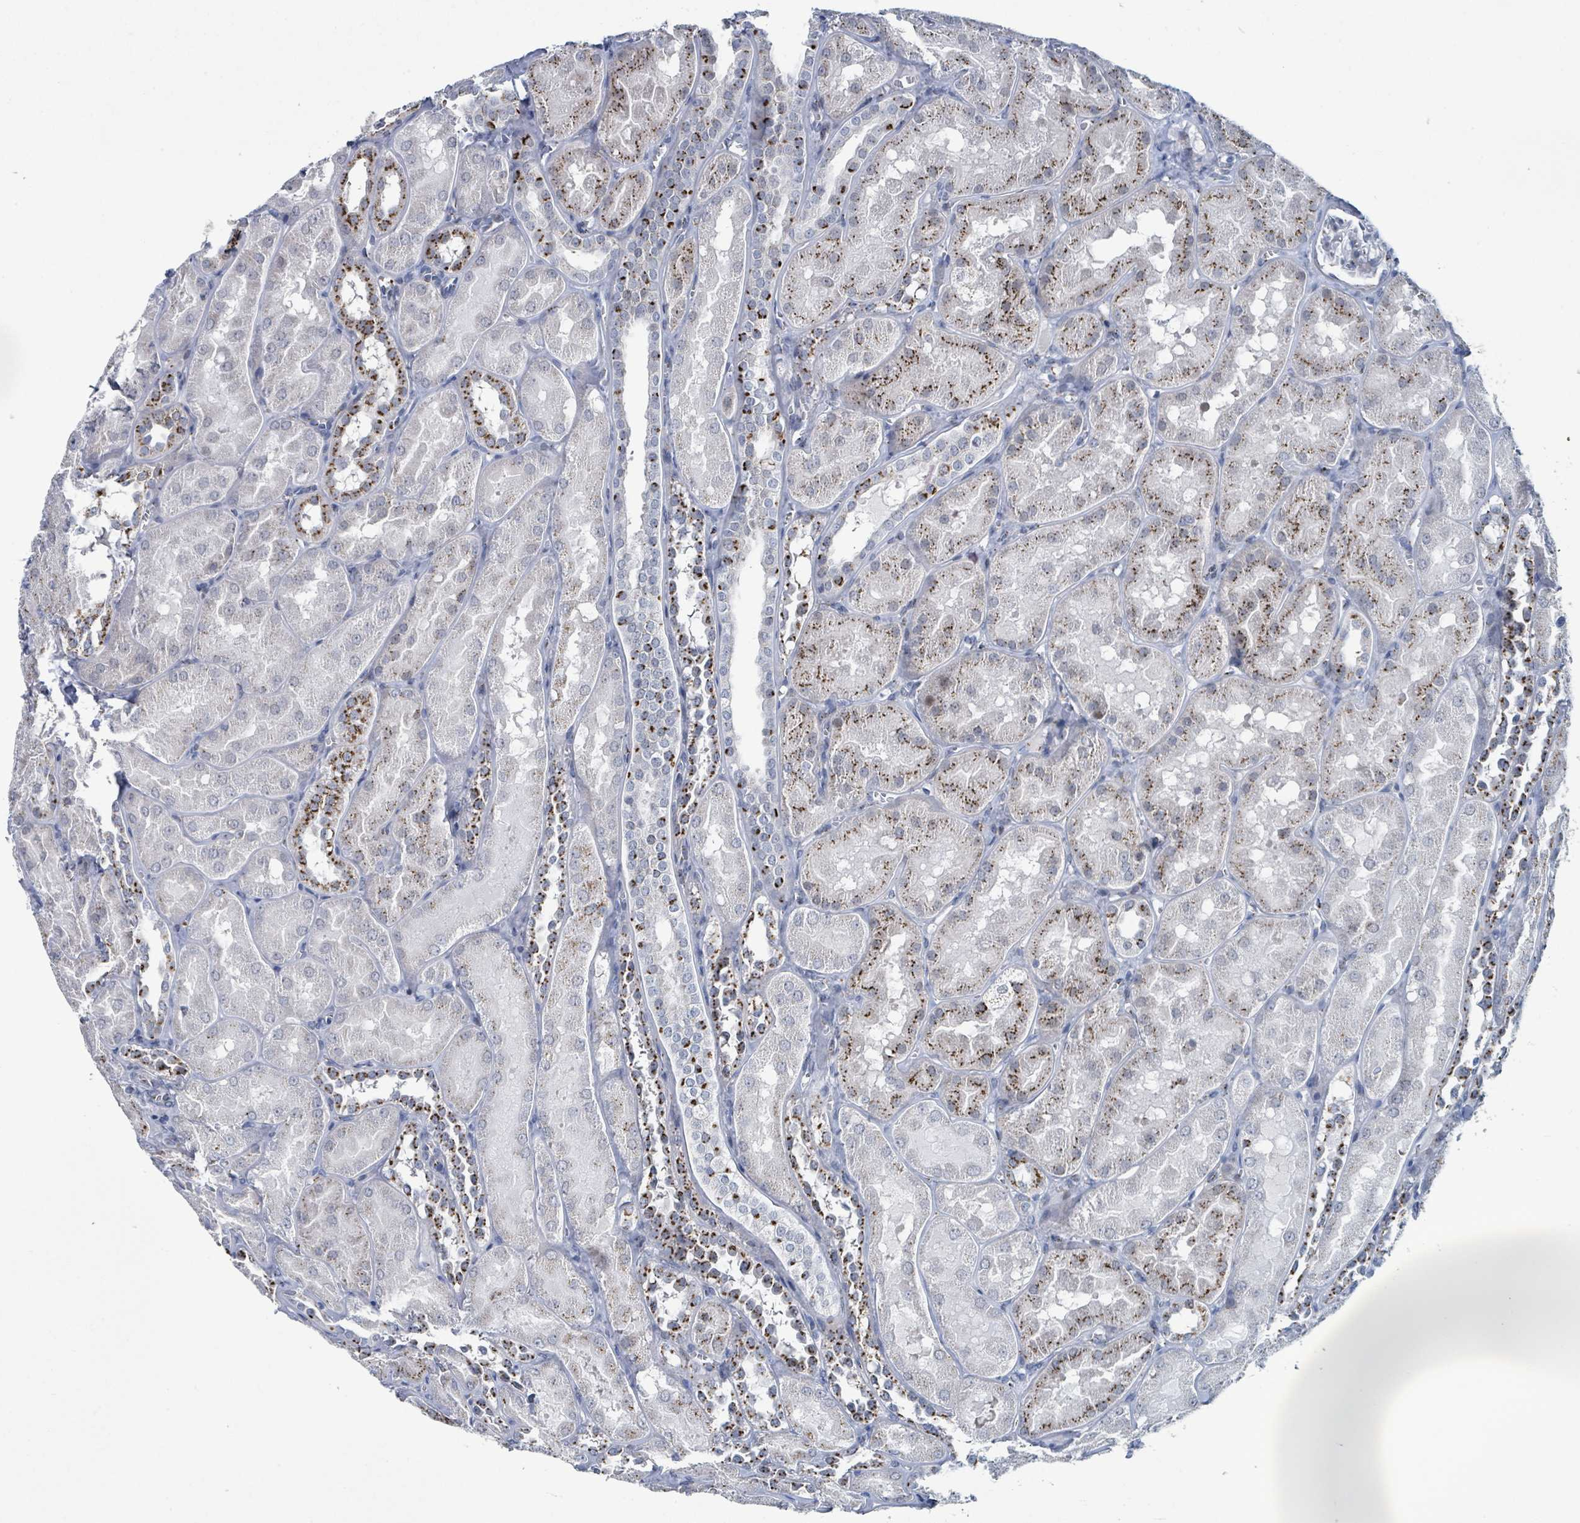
{"staining": {"intensity": "negative", "quantity": "none", "location": "none"}, "tissue": "kidney", "cell_type": "Cells in glomeruli", "image_type": "normal", "snomed": [{"axis": "morphology", "description": "Normal tissue, NOS"}, {"axis": "topography", "description": "Kidney"}, {"axis": "topography", "description": "Urinary bladder"}], "caption": "Histopathology image shows no protein staining in cells in glomeruli of unremarkable kidney.", "gene": "DCAF5", "patient": {"sex": "male", "age": 16}}